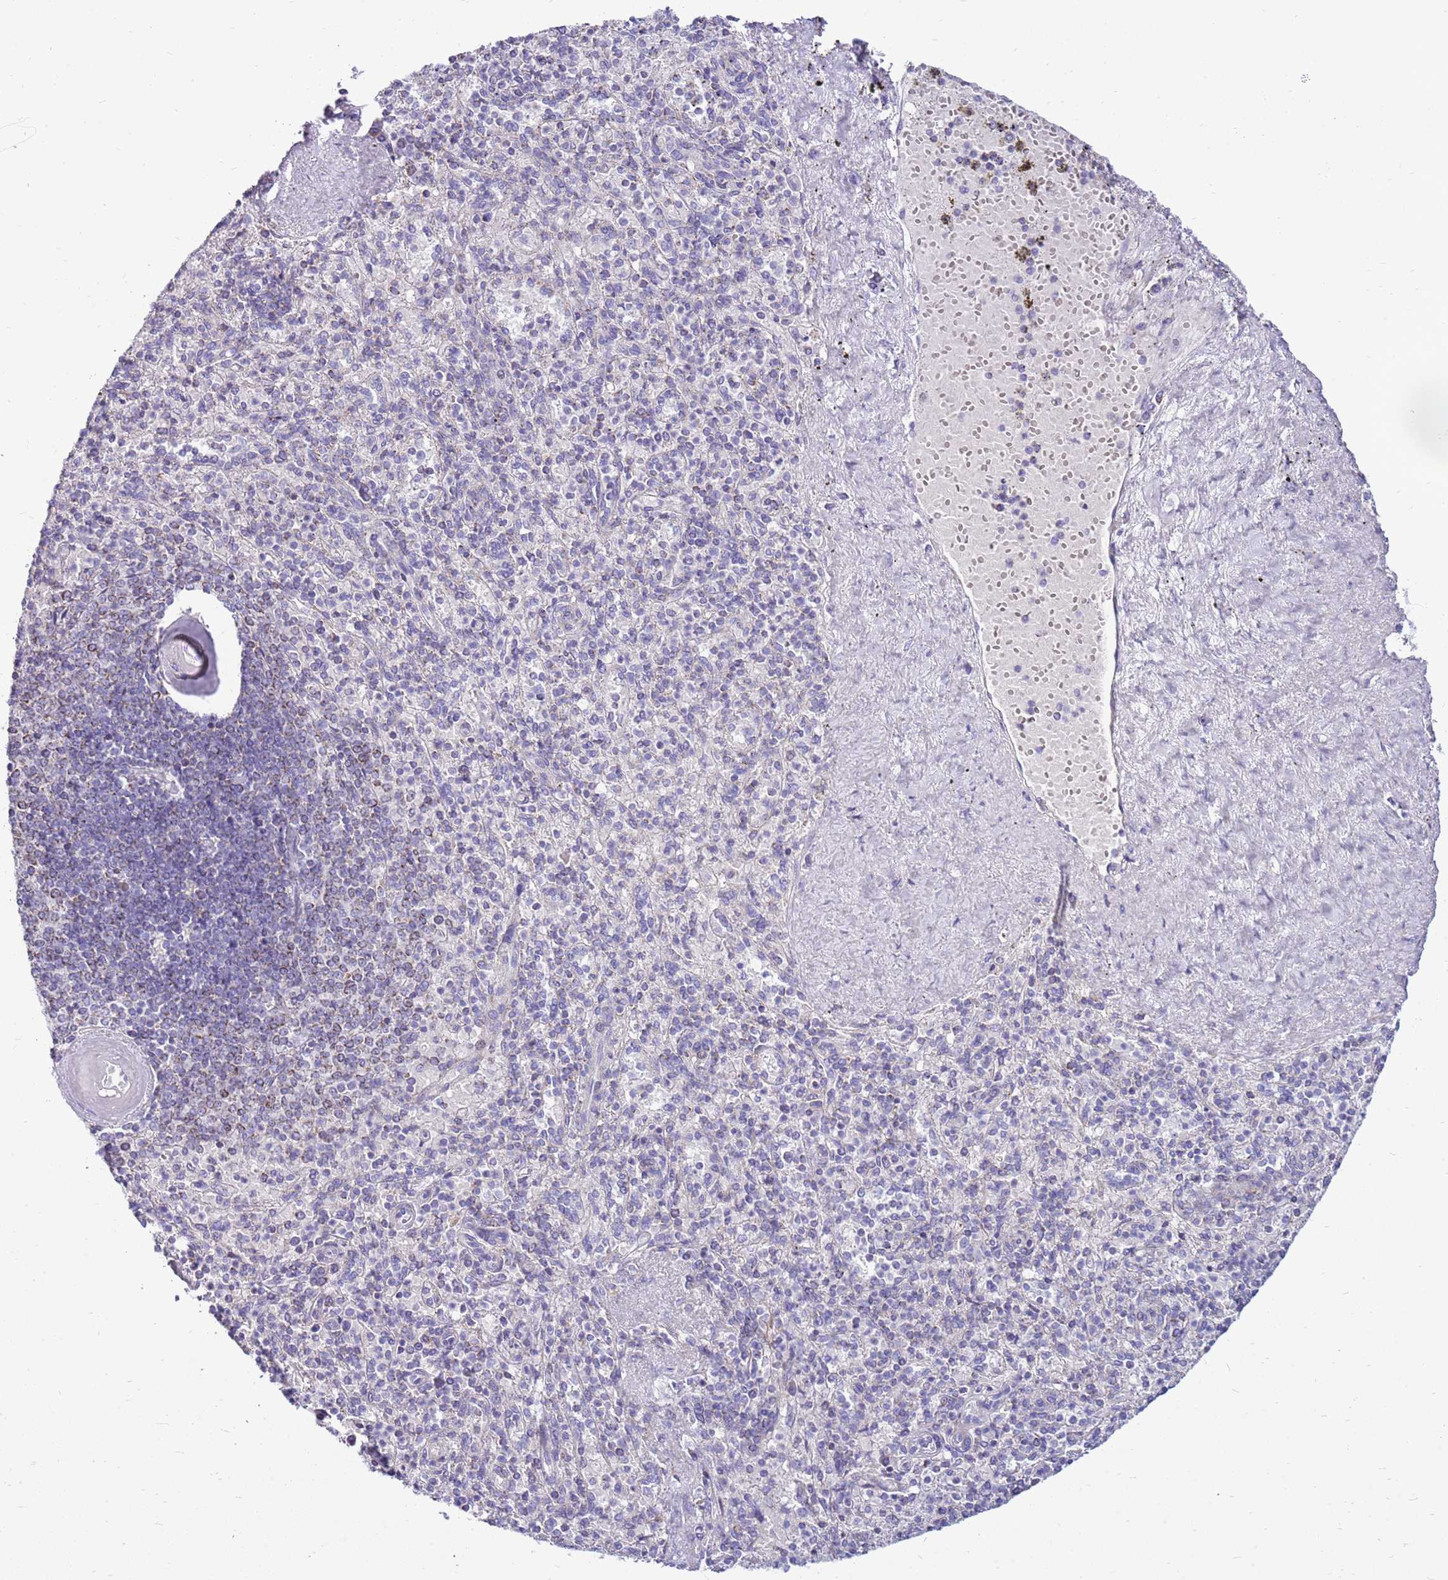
{"staining": {"intensity": "negative", "quantity": "none", "location": "none"}, "tissue": "spleen", "cell_type": "Cells in red pulp", "image_type": "normal", "snomed": [{"axis": "morphology", "description": "Normal tissue, NOS"}, {"axis": "topography", "description": "Spleen"}], "caption": "Spleen stained for a protein using IHC exhibits no positivity cells in red pulp.", "gene": "IGF1R", "patient": {"sex": "male", "age": 82}}